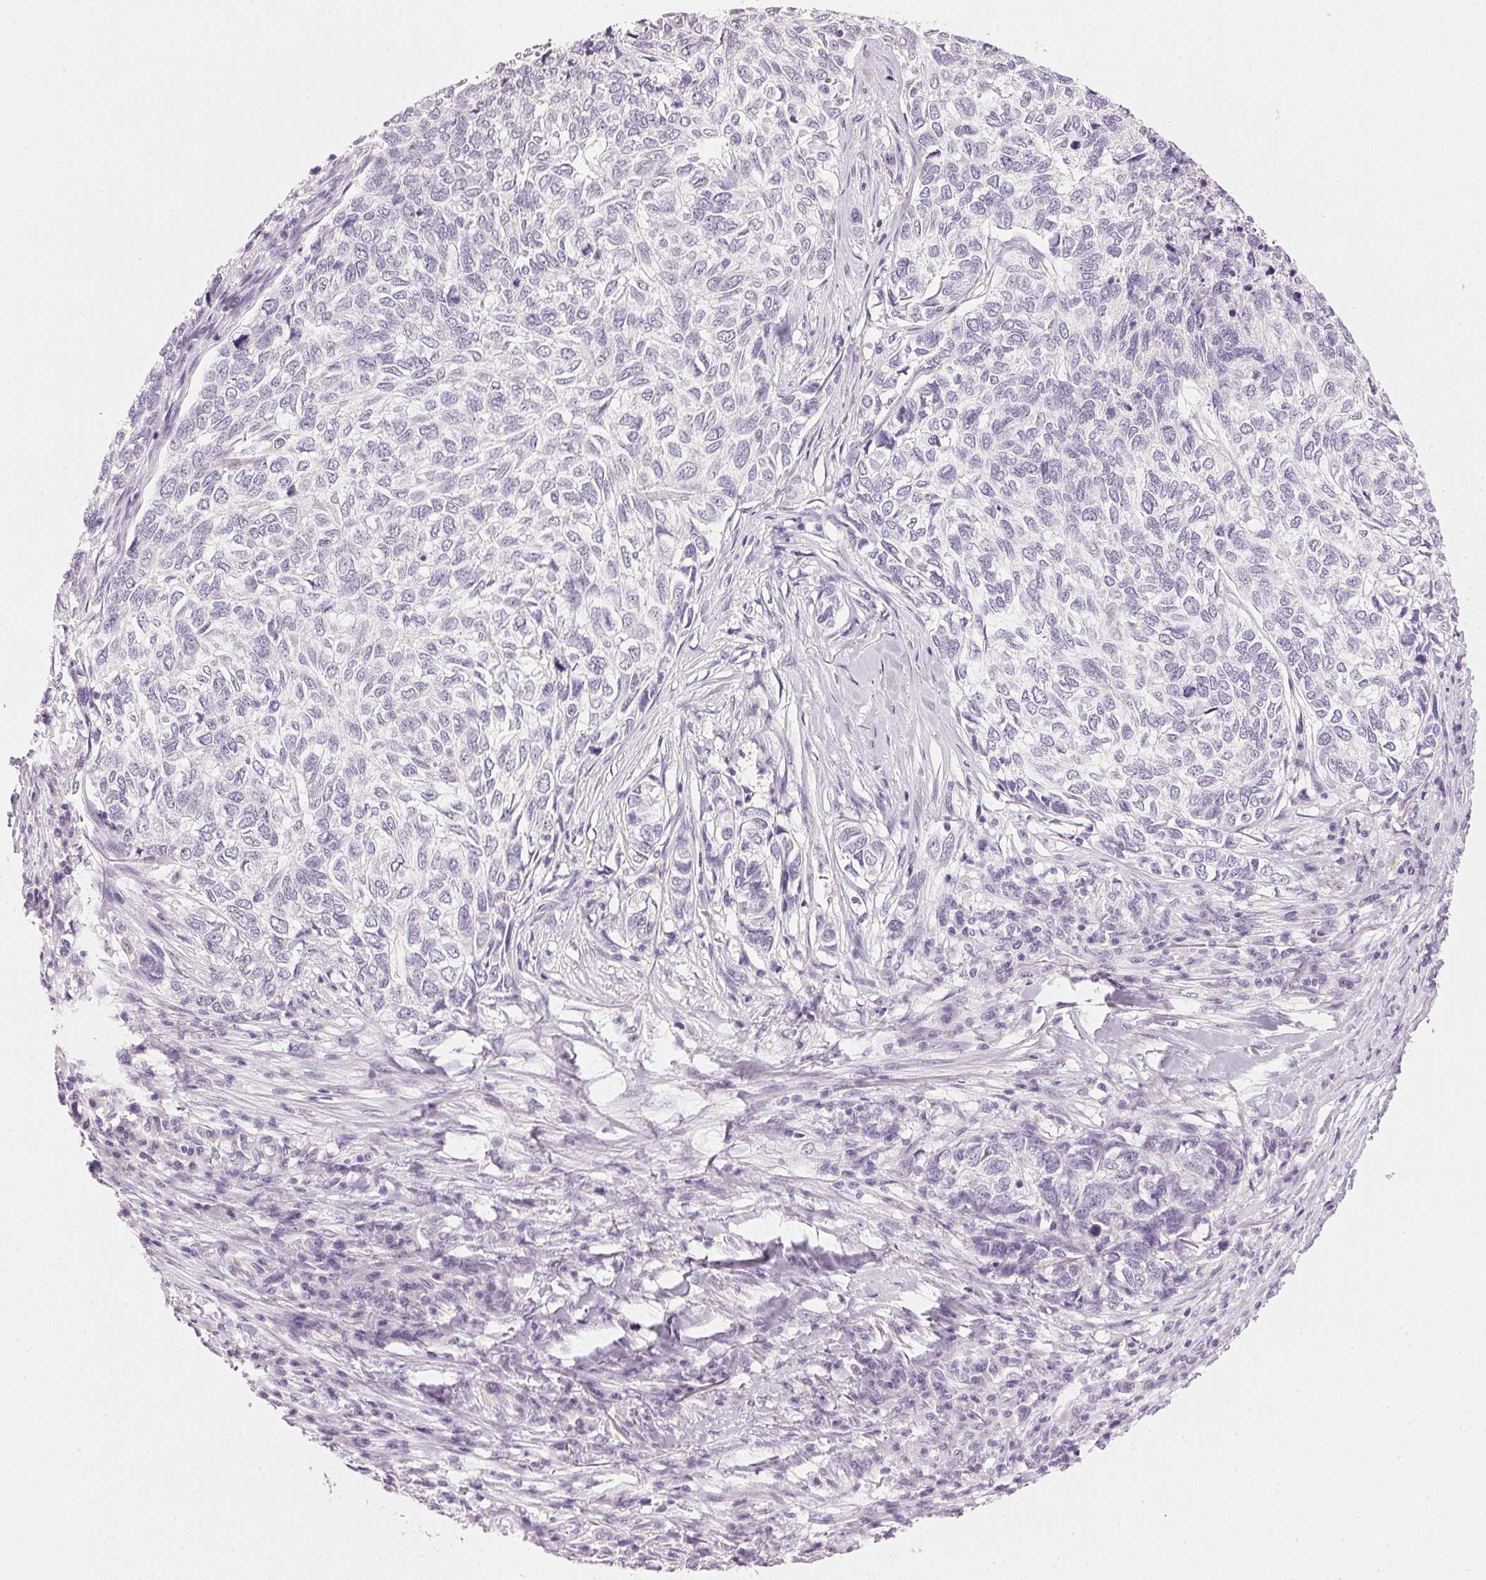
{"staining": {"intensity": "negative", "quantity": "none", "location": "none"}, "tissue": "skin cancer", "cell_type": "Tumor cells", "image_type": "cancer", "snomed": [{"axis": "morphology", "description": "Basal cell carcinoma"}, {"axis": "topography", "description": "Skin"}], "caption": "IHC photomicrograph of neoplastic tissue: basal cell carcinoma (skin) stained with DAB displays no significant protein expression in tumor cells.", "gene": "IGFBP1", "patient": {"sex": "female", "age": 65}}